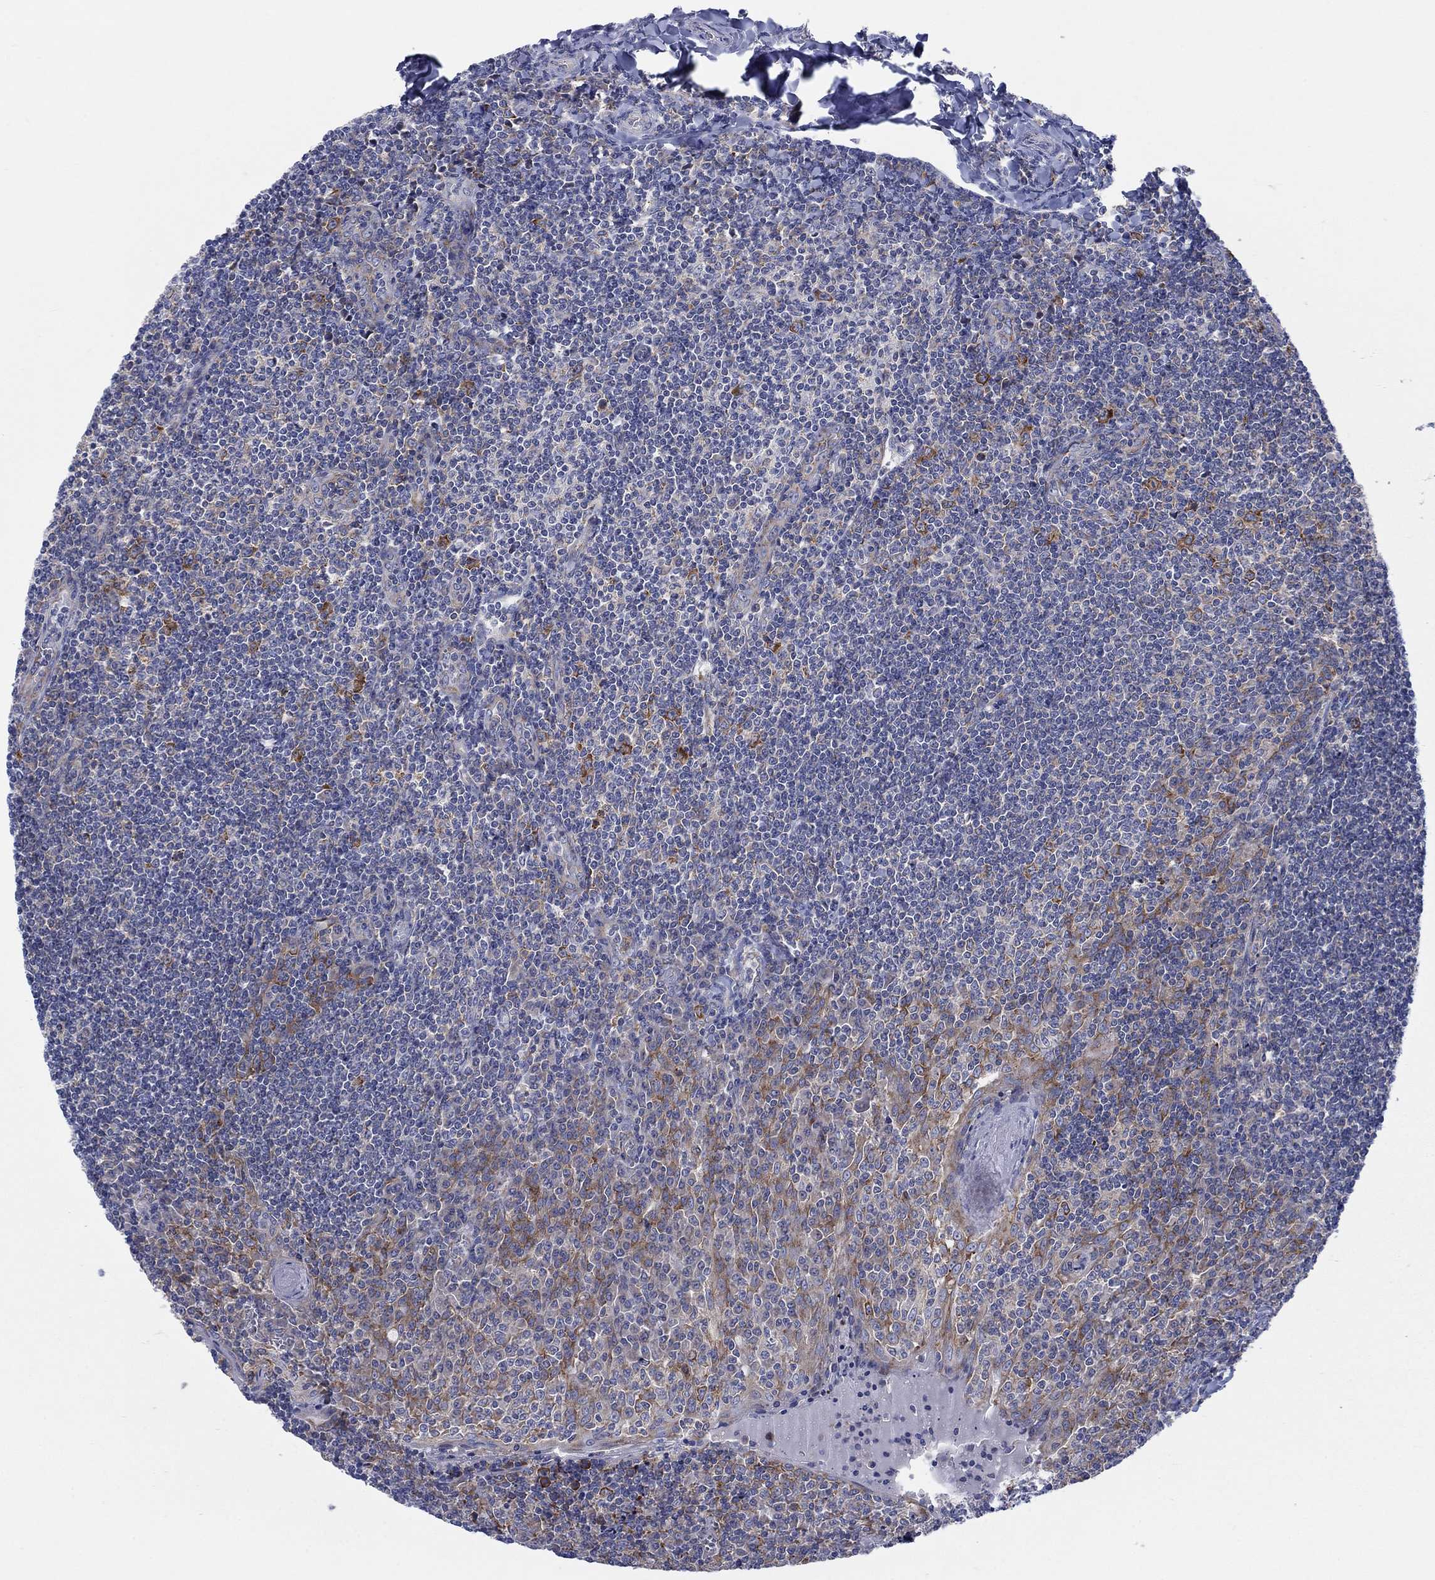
{"staining": {"intensity": "strong", "quantity": "25%-75%", "location": "cytoplasmic/membranous"}, "tissue": "tonsil", "cell_type": "Germinal center cells", "image_type": "normal", "snomed": [{"axis": "morphology", "description": "Normal tissue, NOS"}, {"axis": "topography", "description": "Tonsil"}], "caption": "Unremarkable tonsil reveals strong cytoplasmic/membranous expression in approximately 25%-75% of germinal center cells.", "gene": "TMEM59", "patient": {"sex": "female", "age": 12}}